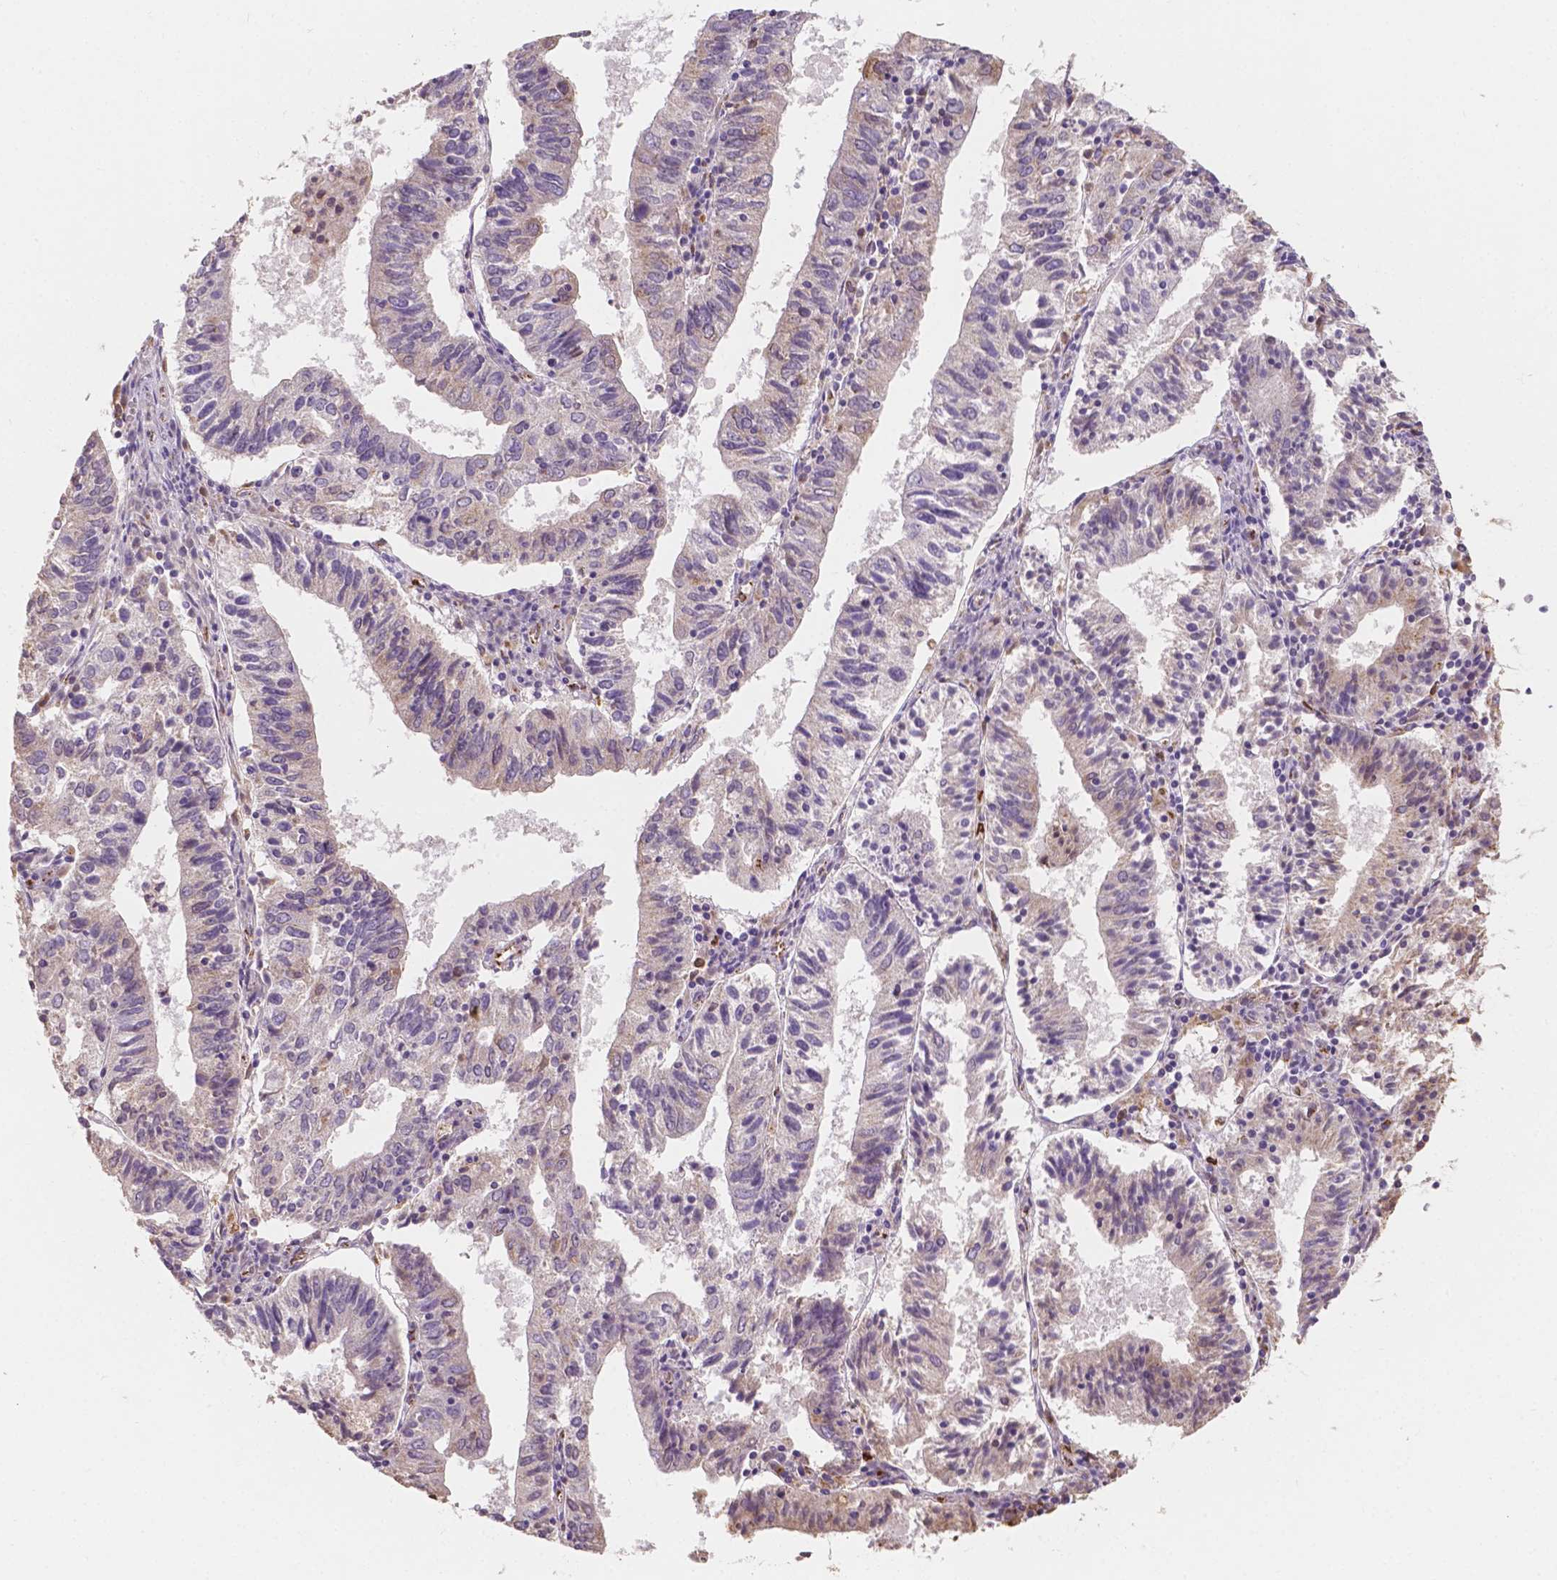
{"staining": {"intensity": "negative", "quantity": "none", "location": "none"}, "tissue": "endometrial cancer", "cell_type": "Tumor cells", "image_type": "cancer", "snomed": [{"axis": "morphology", "description": "Adenocarcinoma, NOS"}, {"axis": "topography", "description": "Endometrium"}], "caption": "A micrograph of endometrial adenocarcinoma stained for a protein demonstrates no brown staining in tumor cells. Brightfield microscopy of immunohistochemistry (IHC) stained with DAB (3,3'-diaminobenzidine) (brown) and hematoxylin (blue), captured at high magnification.", "gene": "SLC22A4", "patient": {"sex": "female", "age": 82}}